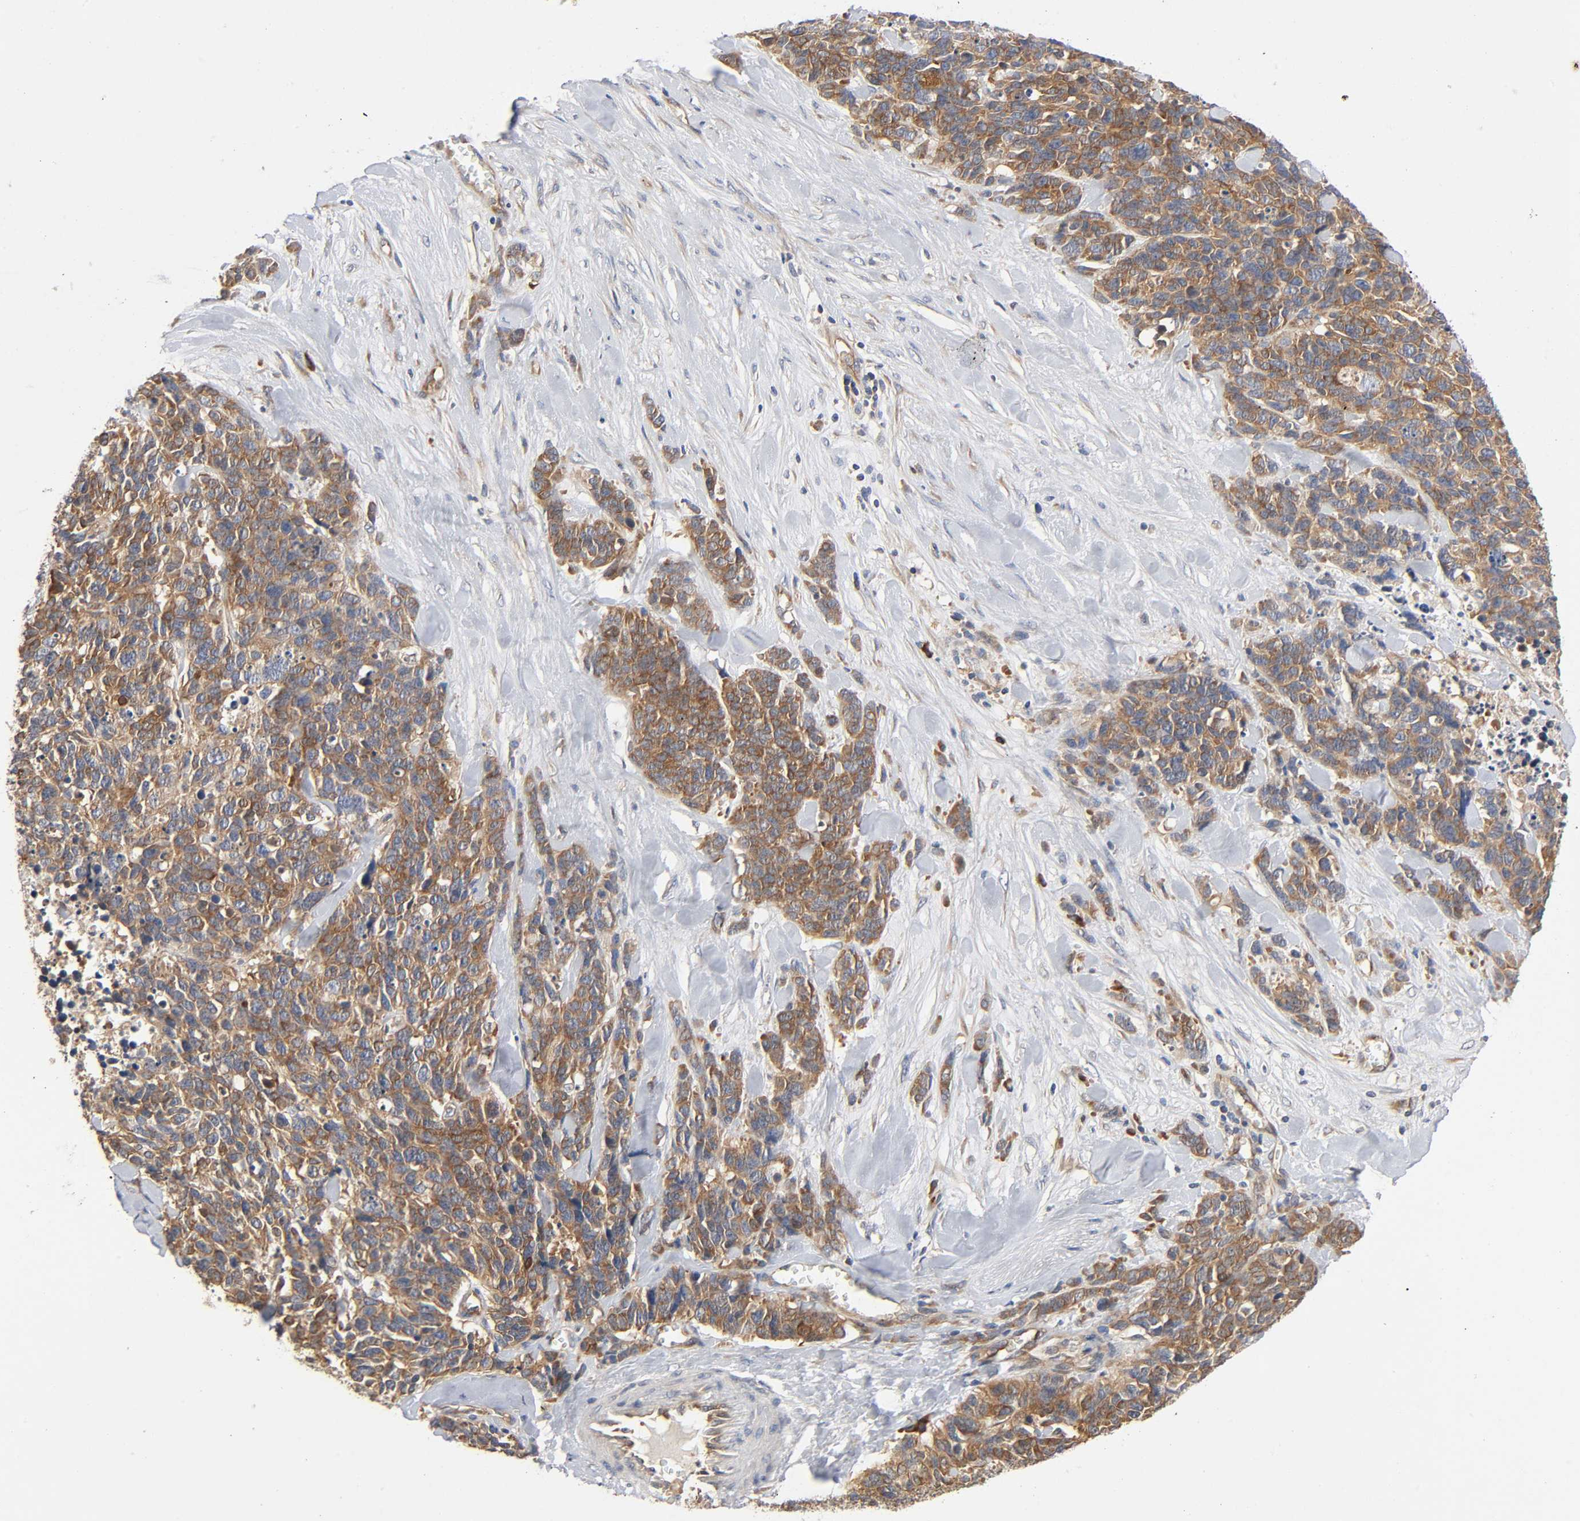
{"staining": {"intensity": "moderate", "quantity": ">75%", "location": "cytoplasmic/membranous"}, "tissue": "lung cancer", "cell_type": "Tumor cells", "image_type": "cancer", "snomed": [{"axis": "morphology", "description": "Neoplasm, malignant, NOS"}, {"axis": "topography", "description": "Lung"}], "caption": "Human malignant neoplasm (lung) stained with a brown dye displays moderate cytoplasmic/membranous positive expression in approximately >75% of tumor cells.", "gene": "SCHIP1", "patient": {"sex": "female", "age": 58}}